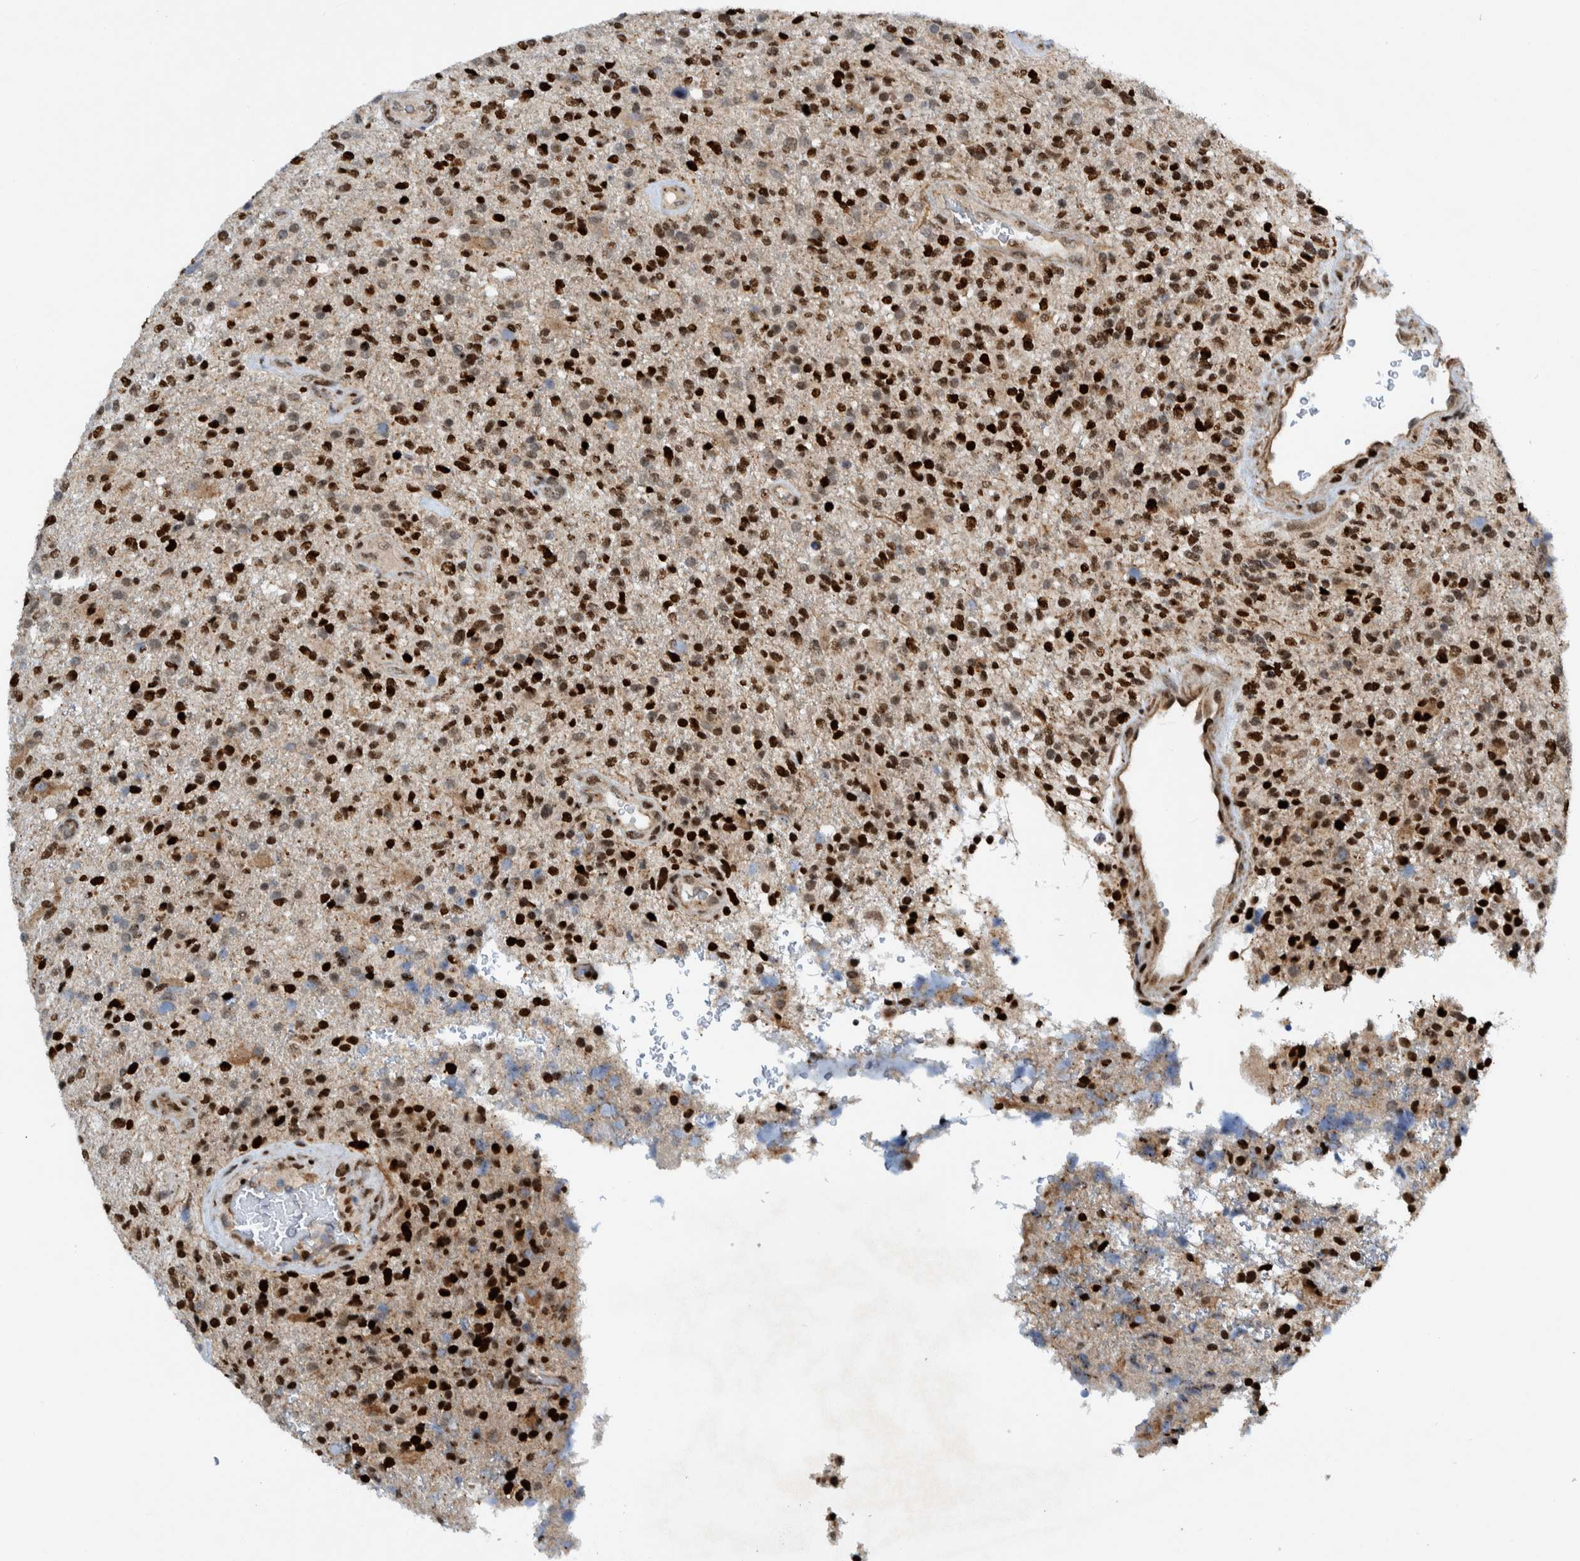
{"staining": {"intensity": "strong", "quantity": "25%-75%", "location": "nuclear"}, "tissue": "glioma", "cell_type": "Tumor cells", "image_type": "cancer", "snomed": [{"axis": "morphology", "description": "Glioma, malignant, High grade"}, {"axis": "topography", "description": "Brain"}], "caption": "The immunohistochemical stain shows strong nuclear expression in tumor cells of high-grade glioma (malignant) tissue. (DAB (3,3'-diaminobenzidine) = brown stain, brightfield microscopy at high magnification).", "gene": "CCDC57", "patient": {"sex": "male", "age": 72}}